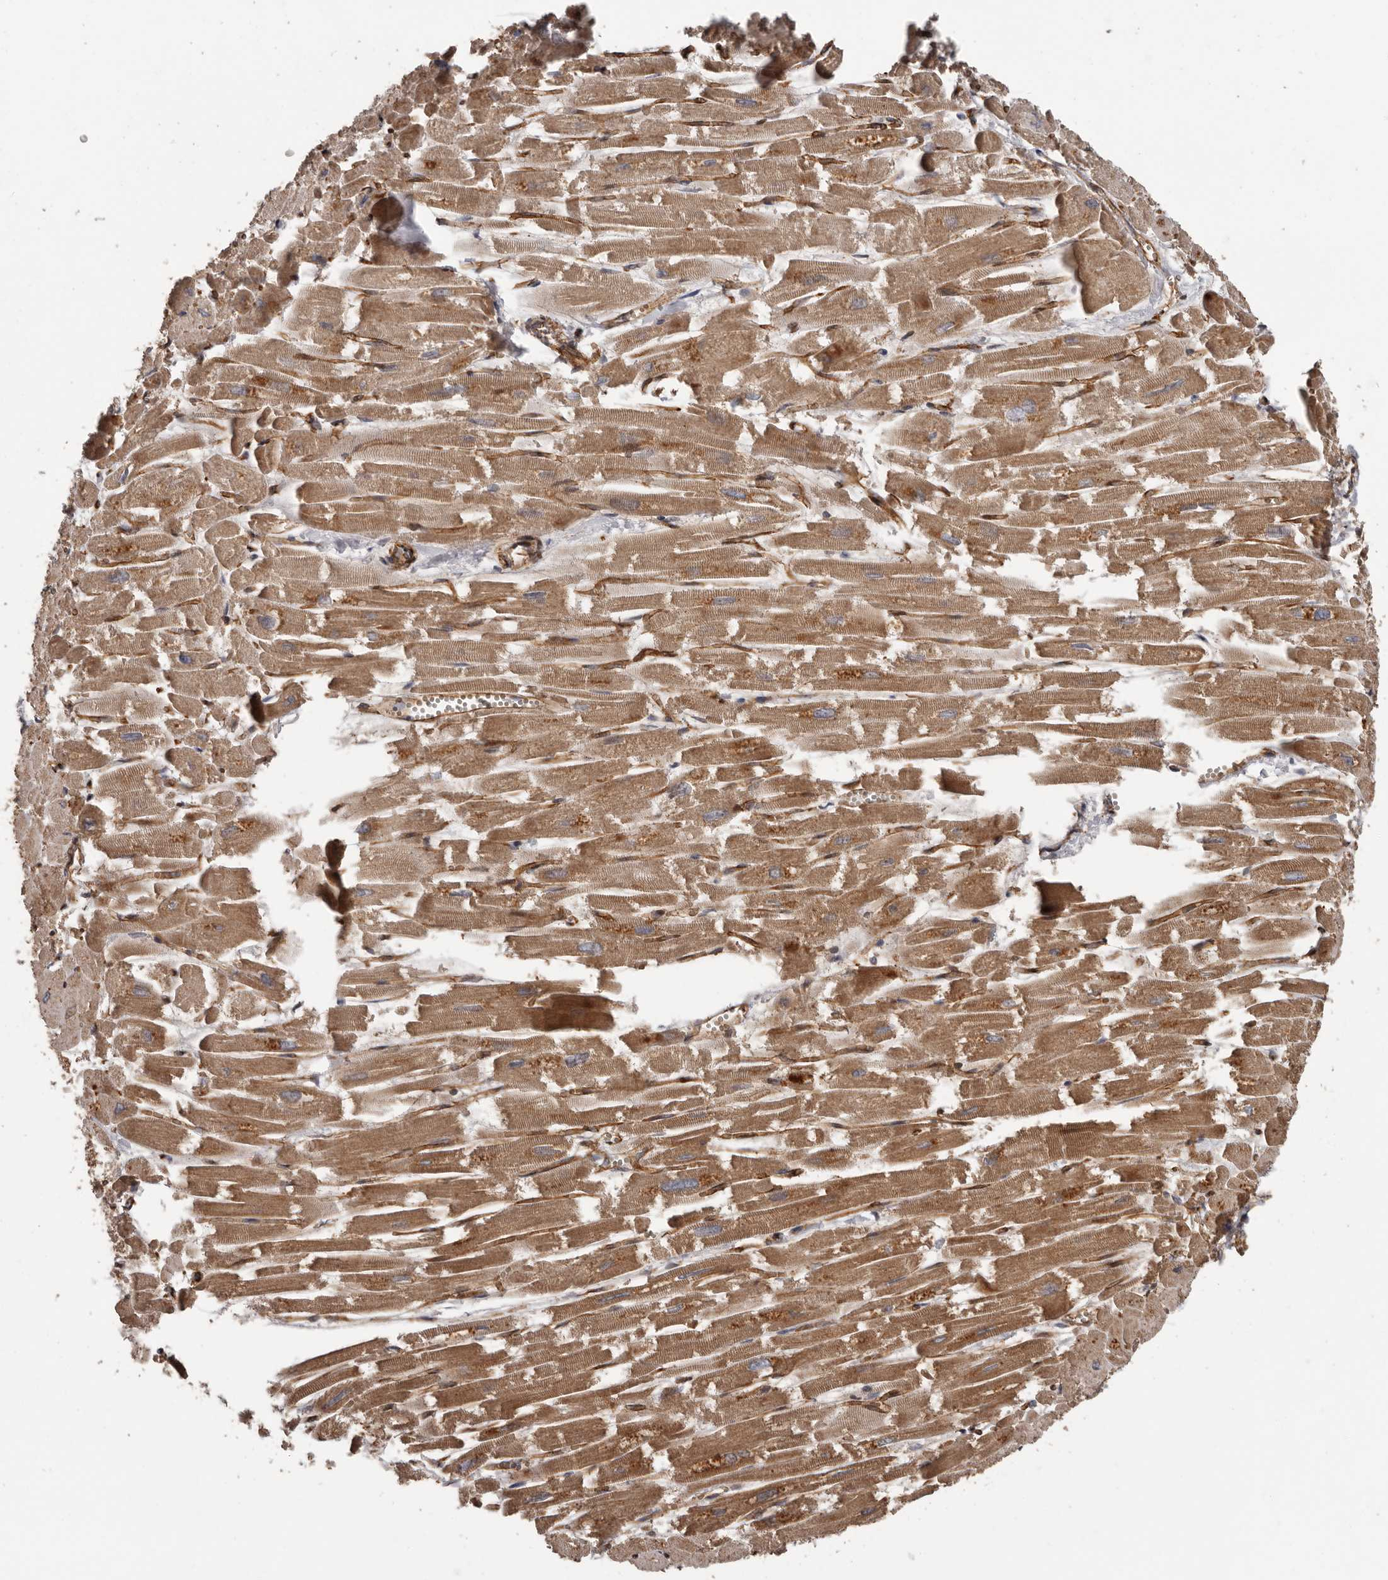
{"staining": {"intensity": "strong", "quantity": ">75%", "location": "cytoplasmic/membranous"}, "tissue": "heart muscle", "cell_type": "Cardiomyocytes", "image_type": "normal", "snomed": [{"axis": "morphology", "description": "Normal tissue, NOS"}, {"axis": "topography", "description": "Heart"}], "caption": "High-power microscopy captured an immunohistochemistry (IHC) photomicrograph of benign heart muscle, revealing strong cytoplasmic/membranous expression in about >75% of cardiomyocytes.", "gene": "ARHGEF5", "patient": {"sex": "male", "age": 54}}